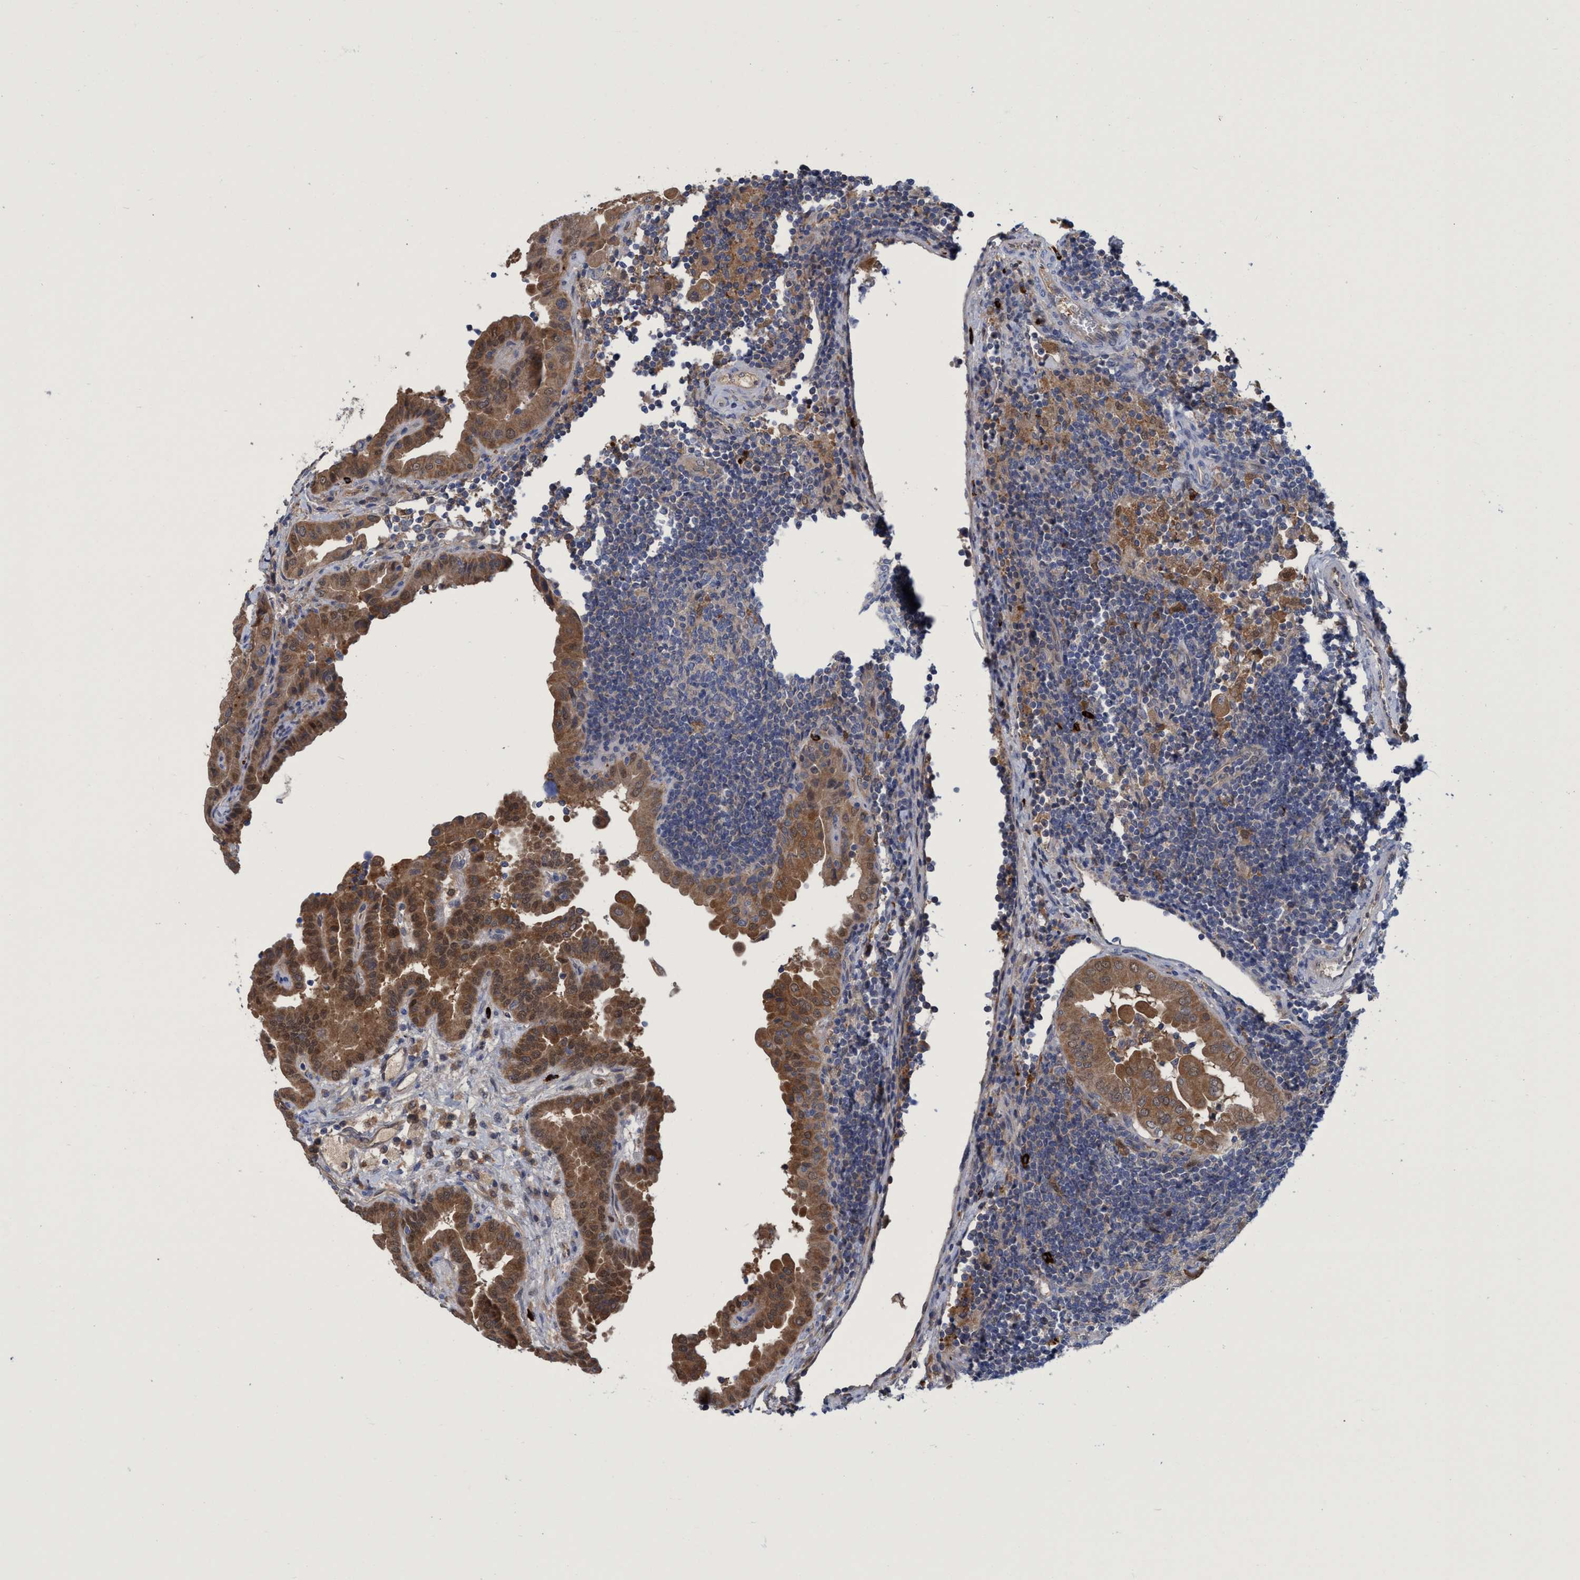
{"staining": {"intensity": "moderate", "quantity": ">75%", "location": "cytoplasmic/membranous"}, "tissue": "thyroid cancer", "cell_type": "Tumor cells", "image_type": "cancer", "snomed": [{"axis": "morphology", "description": "Papillary adenocarcinoma, NOS"}, {"axis": "topography", "description": "Thyroid gland"}], "caption": "Thyroid cancer stained for a protein shows moderate cytoplasmic/membranous positivity in tumor cells.", "gene": "PNPO", "patient": {"sex": "male", "age": 33}}